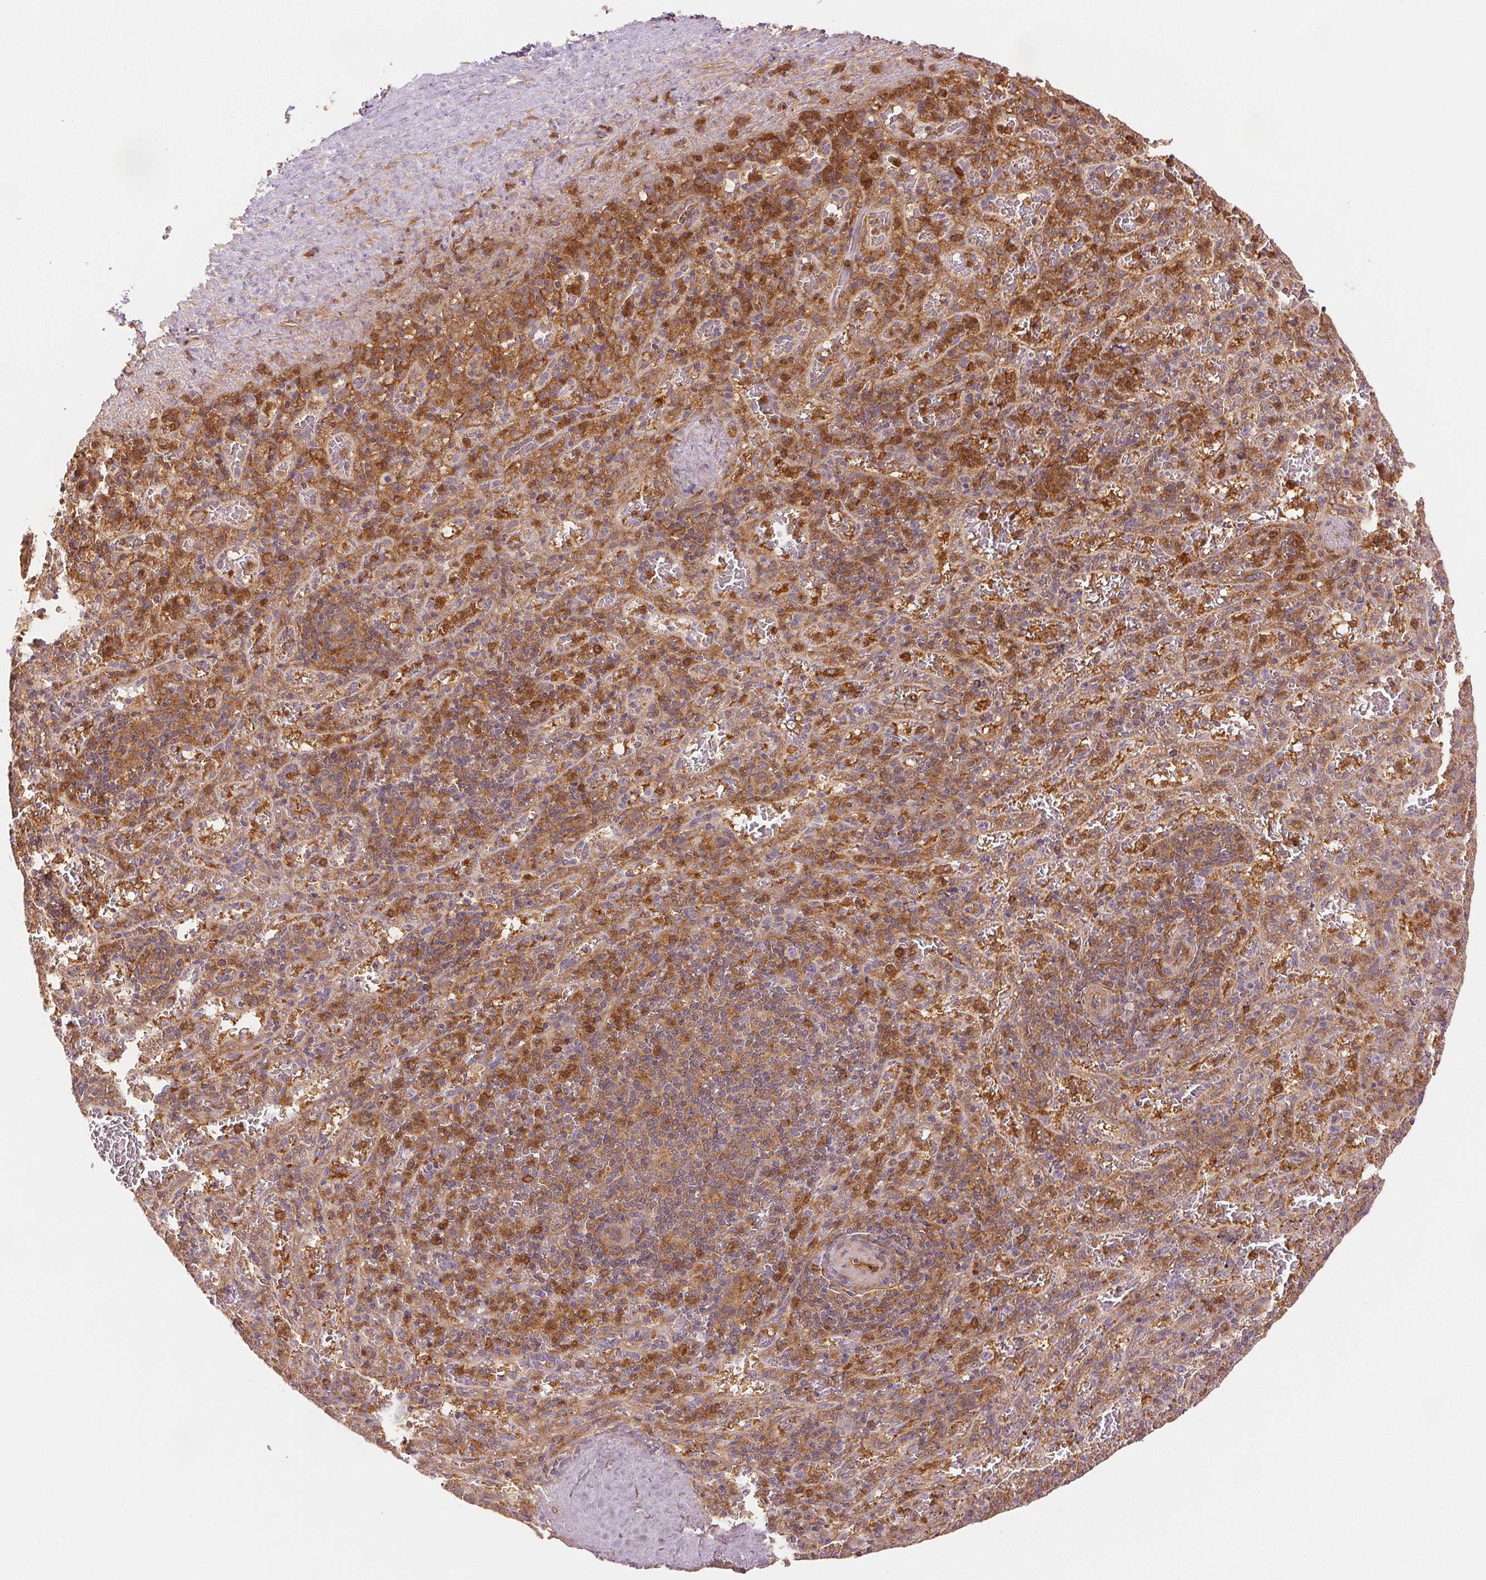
{"staining": {"intensity": "moderate", "quantity": "25%-75%", "location": "cytoplasmic/membranous"}, "tissue": "spleen", "cell_type": "Cells in red pulp", "image_type": "normal", "snomed": [{"axis": "morphology", "description": "Normal tissue, NOS"}, {"axis": "topography", "description": "Spleen"}], "caption": "A high-resolution image shows immunohistochemistry (IHC) staining of benign spleen, which exhibits moderate cytoplasmic/membranous expression in approximately 25%-75% of cells in red pulp.", "gene": "DIAPH2", "patient": {"sex": "male", "age": 57}}